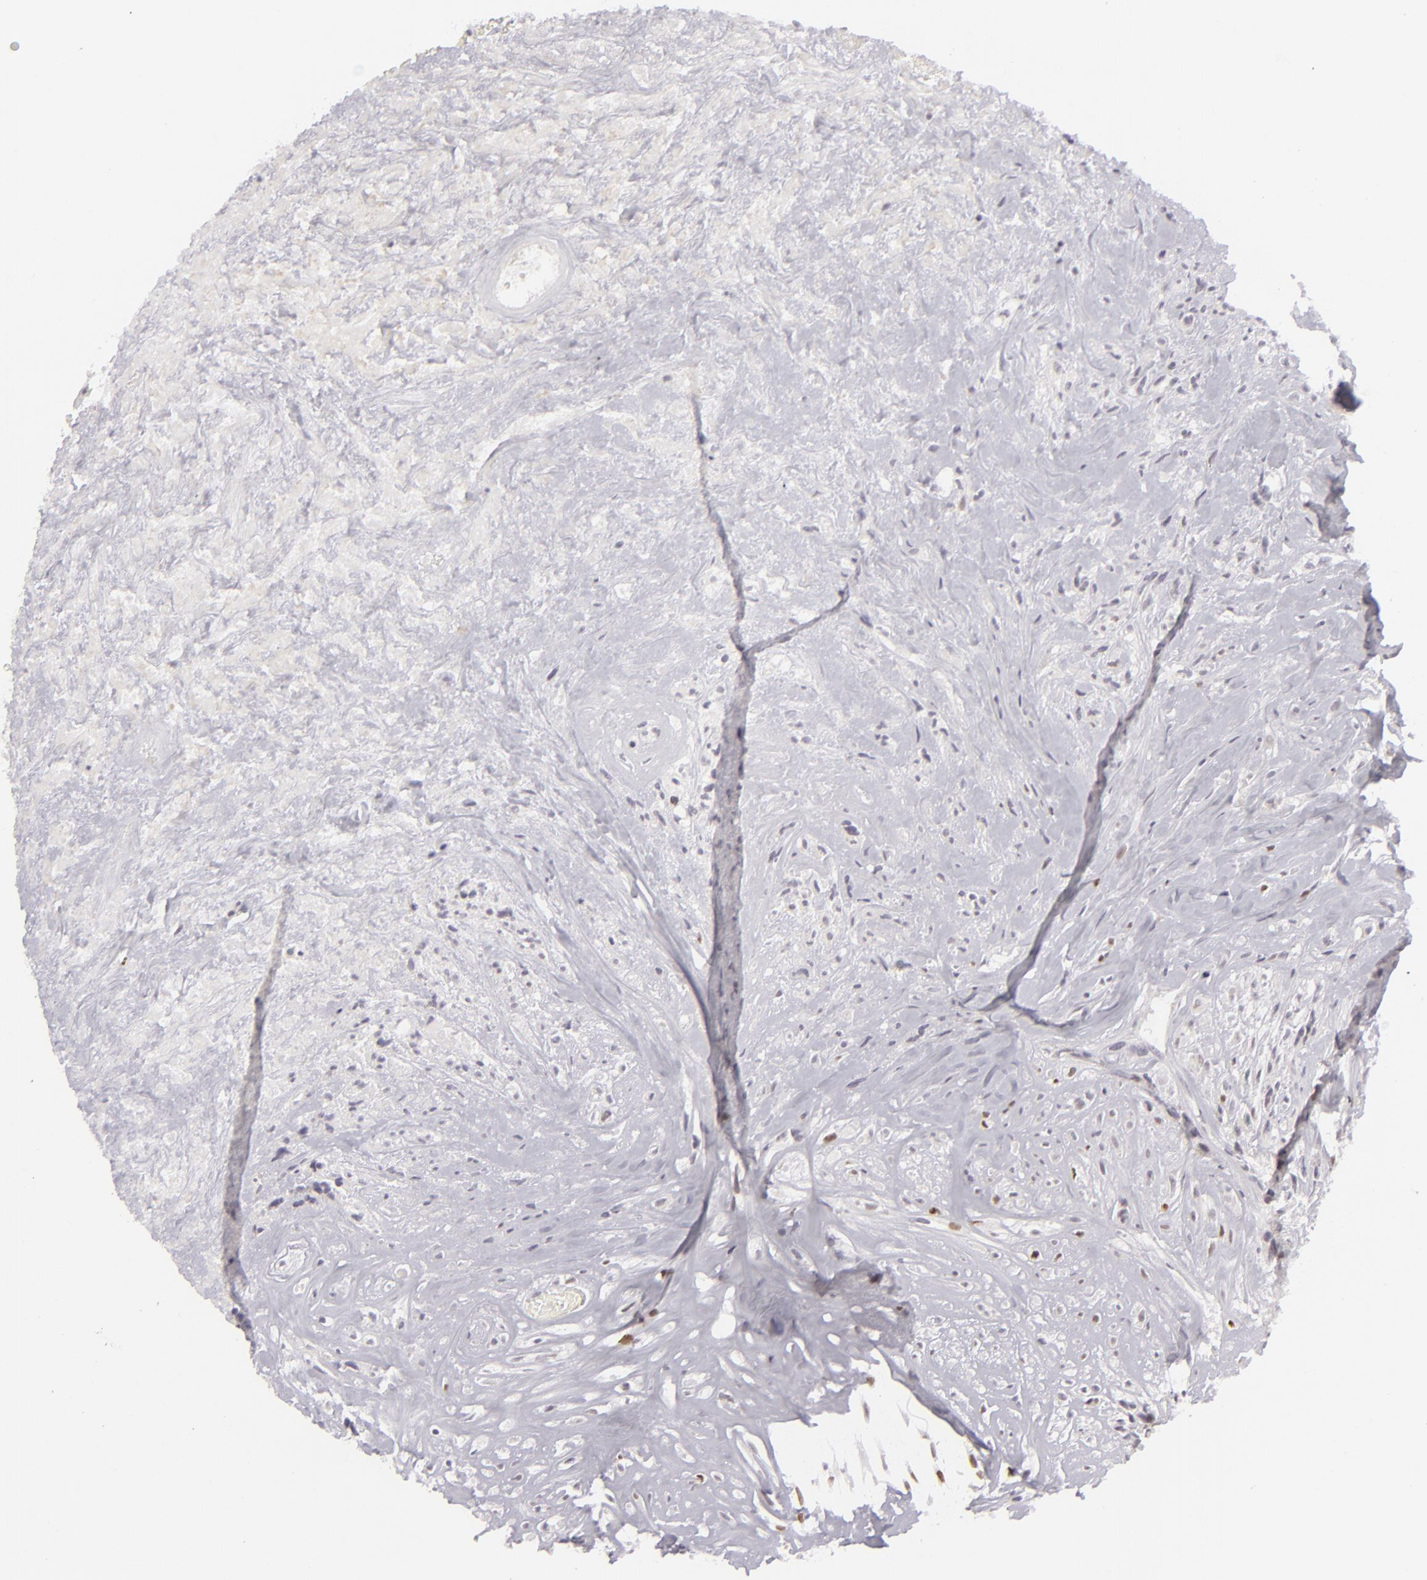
{"staining": {"intensity": "negative", "quantity": "none", "location": "none"}, "tissue": "glioma", "cell_type": "Tumor cells", "image_type": "cancer", "snomed": [{"axis": "morphology", "description": "Glioma, malignant, High grade"}, {"axis": "topography", "description": "Brain"}], "caption": "This is an immunohistochemistry (IHC) photomicrograph of human glioma. There is no positivity in tumor cells.", "gene": "SIX1", "patient": {"sex": "male", "age": 48}}